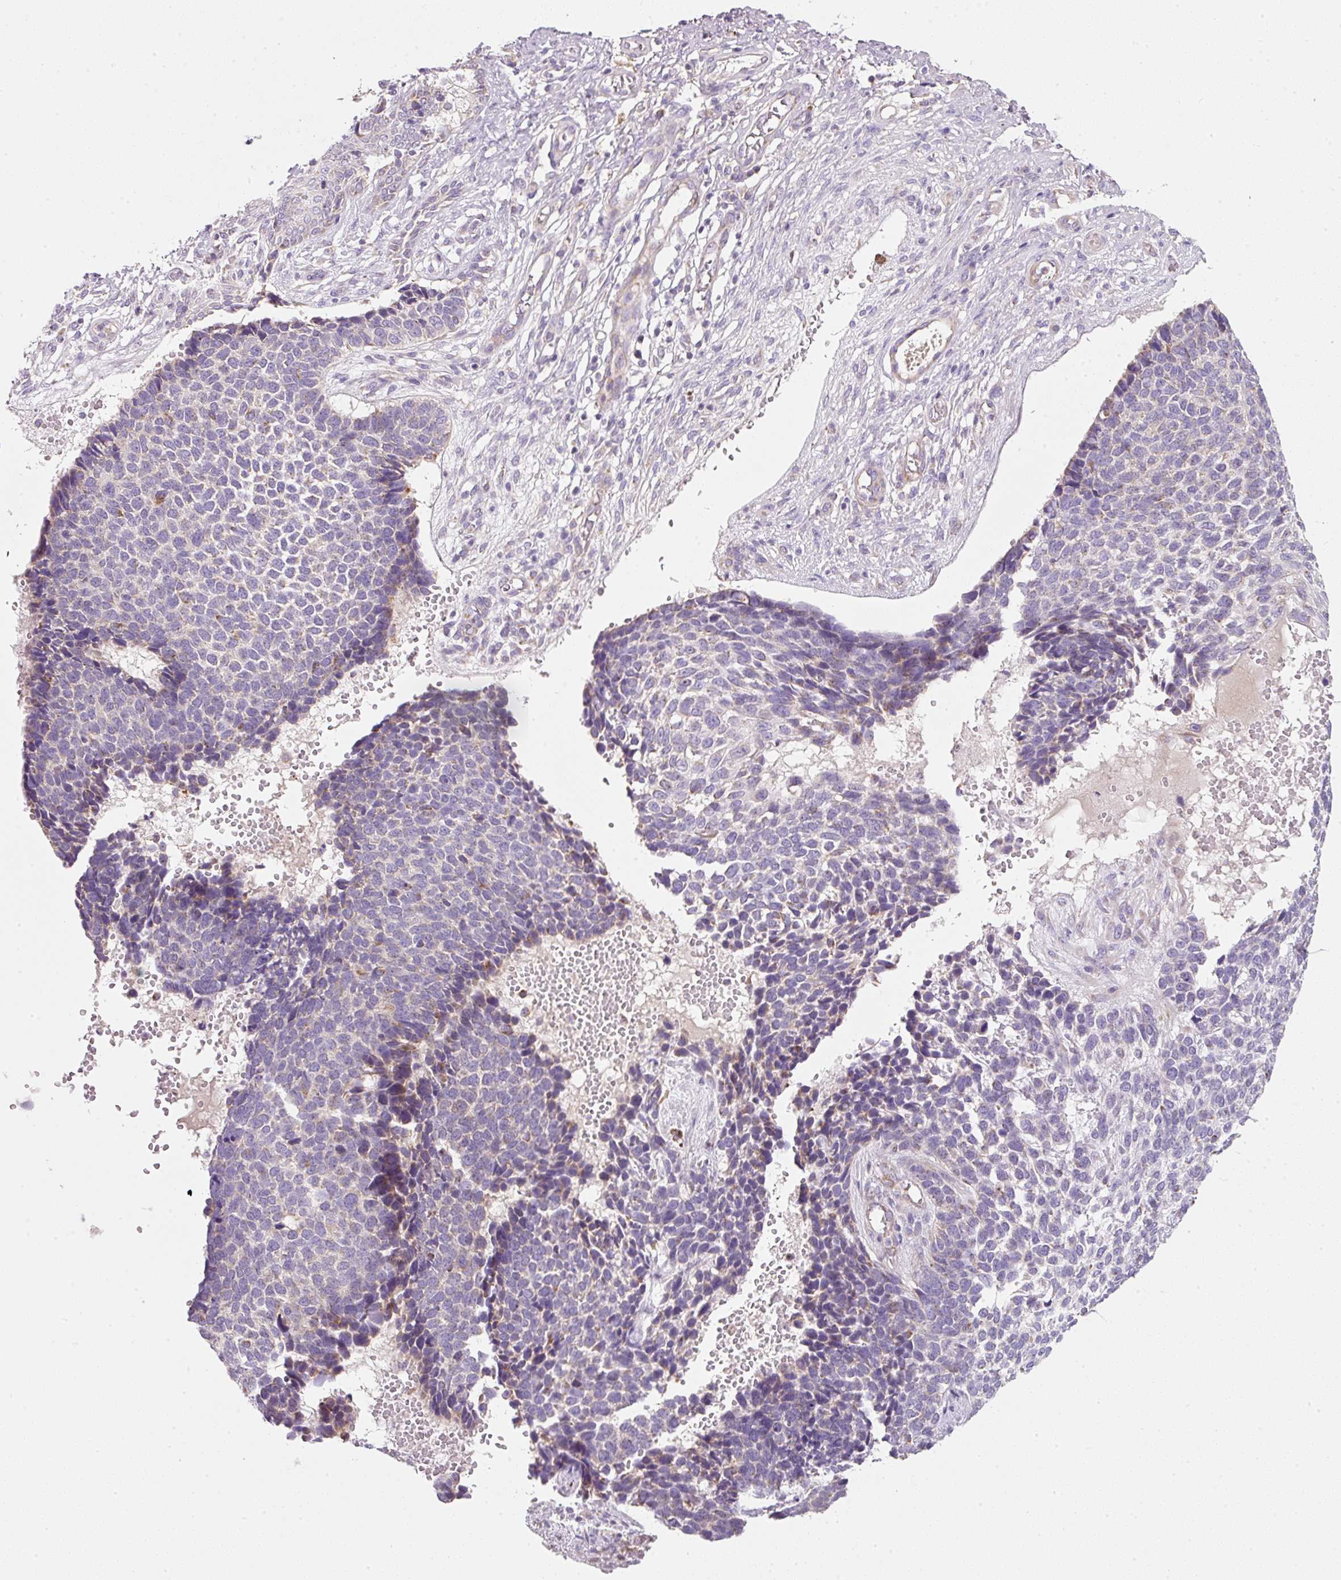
{"staining": {"intensity": "moderate", "quantity": "<25%", "location": "cytoplasmic/membranous"}, "tissue": "skin cancer", "cell_type": "Tumor cells", "image_type": "cancer", "snomed": [{"axis": "morphology", "description": "Basal cell carcinoma"}, {"axis": "topography", "description": "Skin"}], "caption": "Basal cell carcinoma (skin) stained with a protein marker displays moderate staining in tumor cells.", "gene": "NDUFA1", "patient": {"sex": "female", "age": 84}}